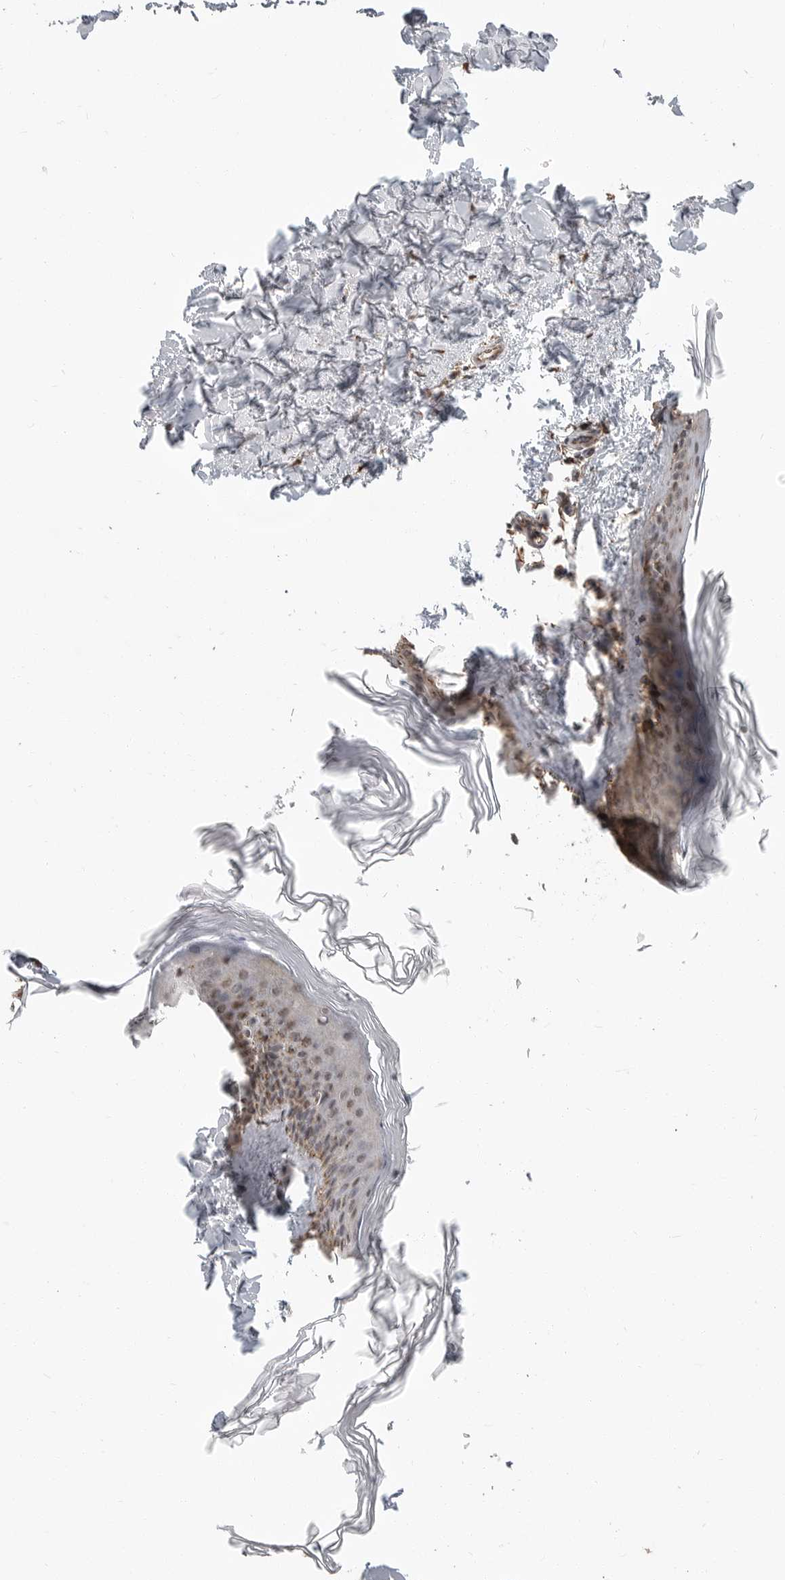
{"staining": {"intensity": "moderate", "quantity": ">75%", "location": "cytoplasmic/membranous"}, "tissue": "skin", "cell_type": "Fibroblasts", "image_type": "normal", "snomed": [{"axis": "morphology", "description": "Normal tissue, NOS"}, {"axis": "topography", "description": "Skin"}], "caption": "A medium amount of moderate cytoplasmic/membranous positivity is present in about >75% of fibroblasts in normal skin.", "gene": "GCNT2", "patient": {"sex": "female", "age": 27}}